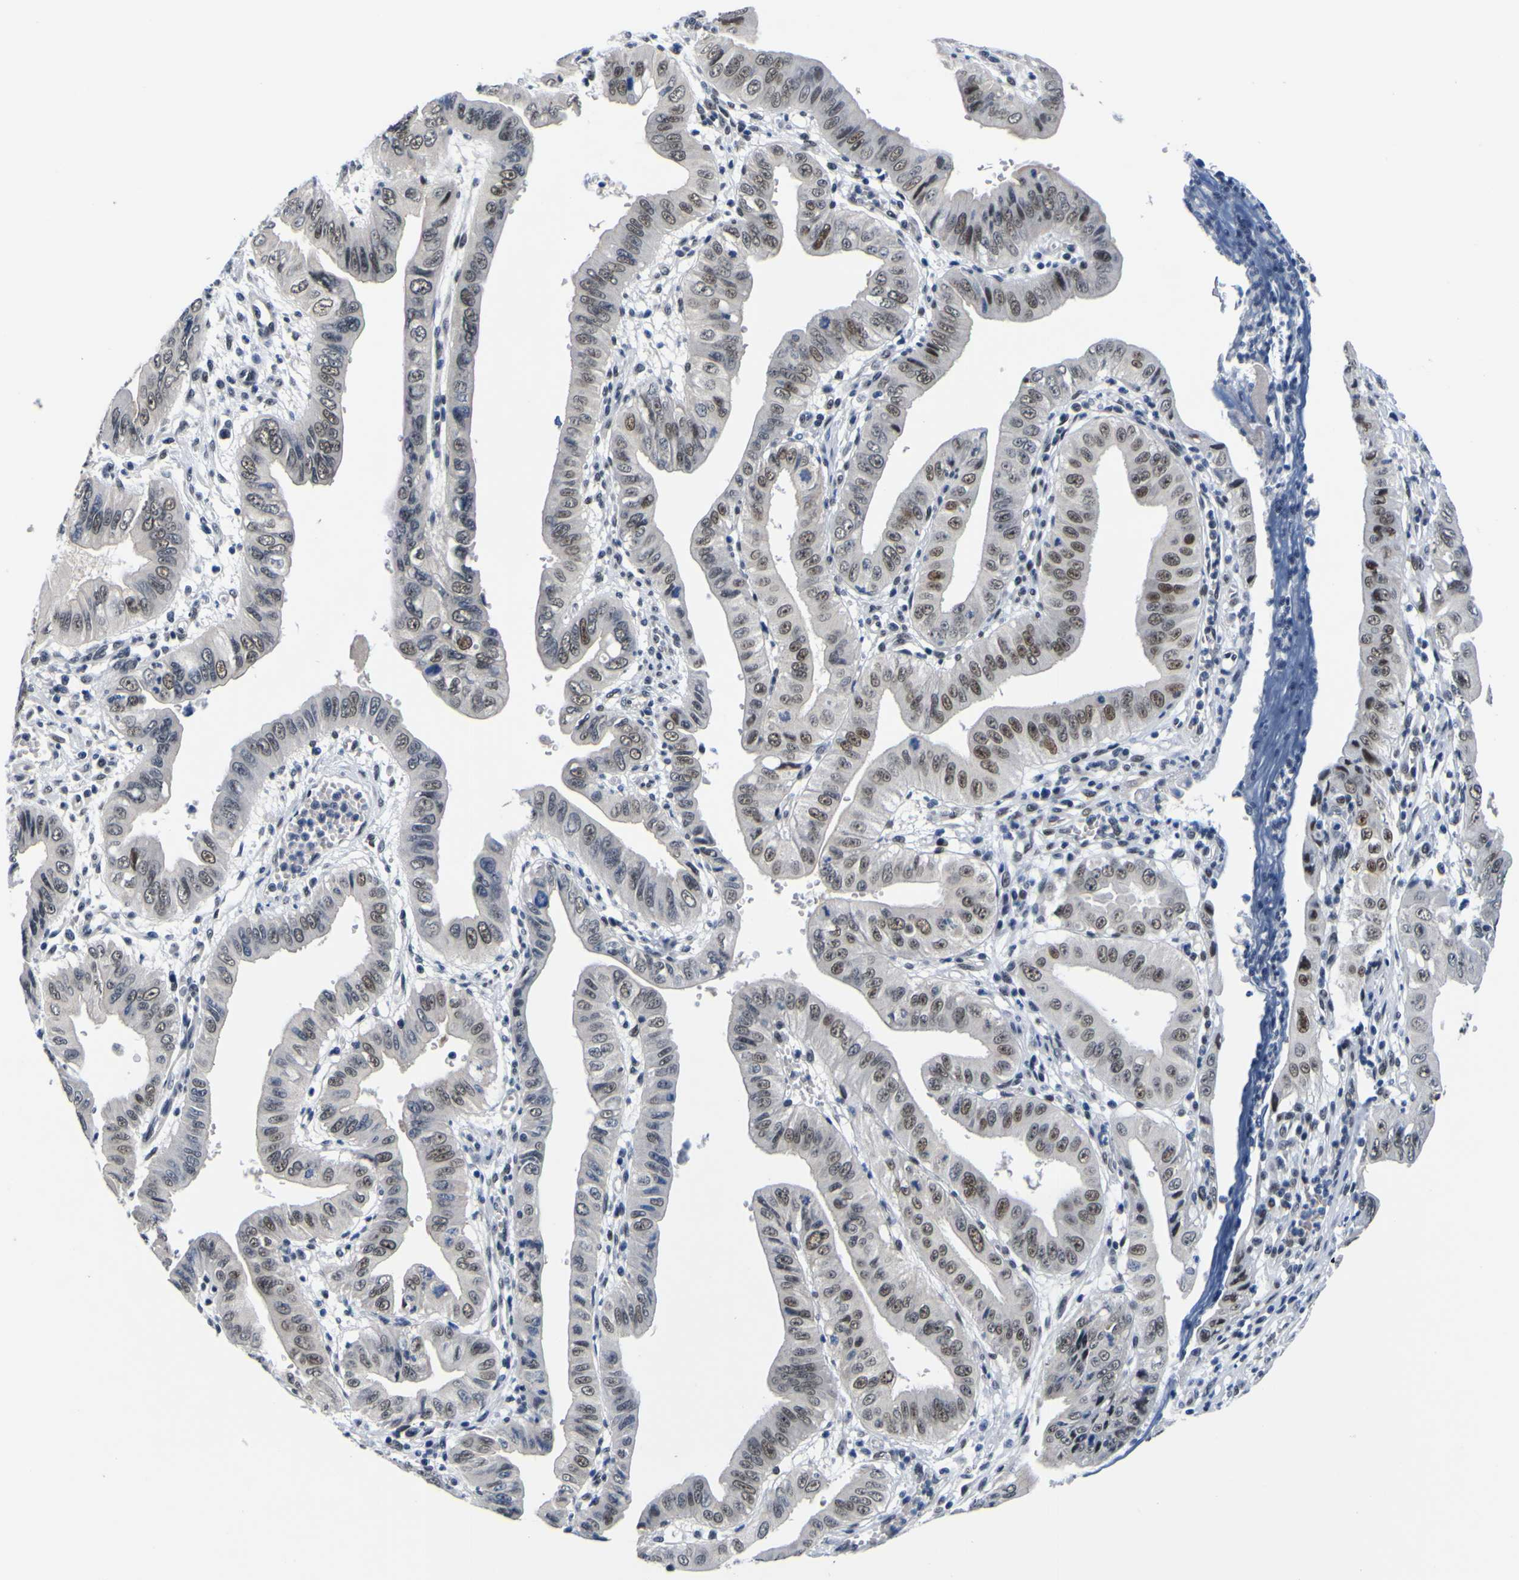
{"staining": {"intensity": "weak", "quantity": "25%-75%", "location": "nuclear"}, "tissue": "pancreatic cancer", "cell_type": "Tumor cells", "image_type": "cancer", "snomed": [{"axis": "morphology", "description": "Normal tissue, NOS"}, {"axis": "topography", "description": "Lymph node"}], "caption": "Immunohistochemistry of human pancreatic cancer demonstrates low levels of weak nuclear expression in approximately 25%-75% of tumor cells. The staining was performed using DAB (3,3'-diaminobenzidine) to visualize the protein expression in brown, while the nuclei were stained in blue with hematoxylin (Magnification: 20x).", "gene": "CUL4B", "patient": {"sex": "male", "age": 50}}